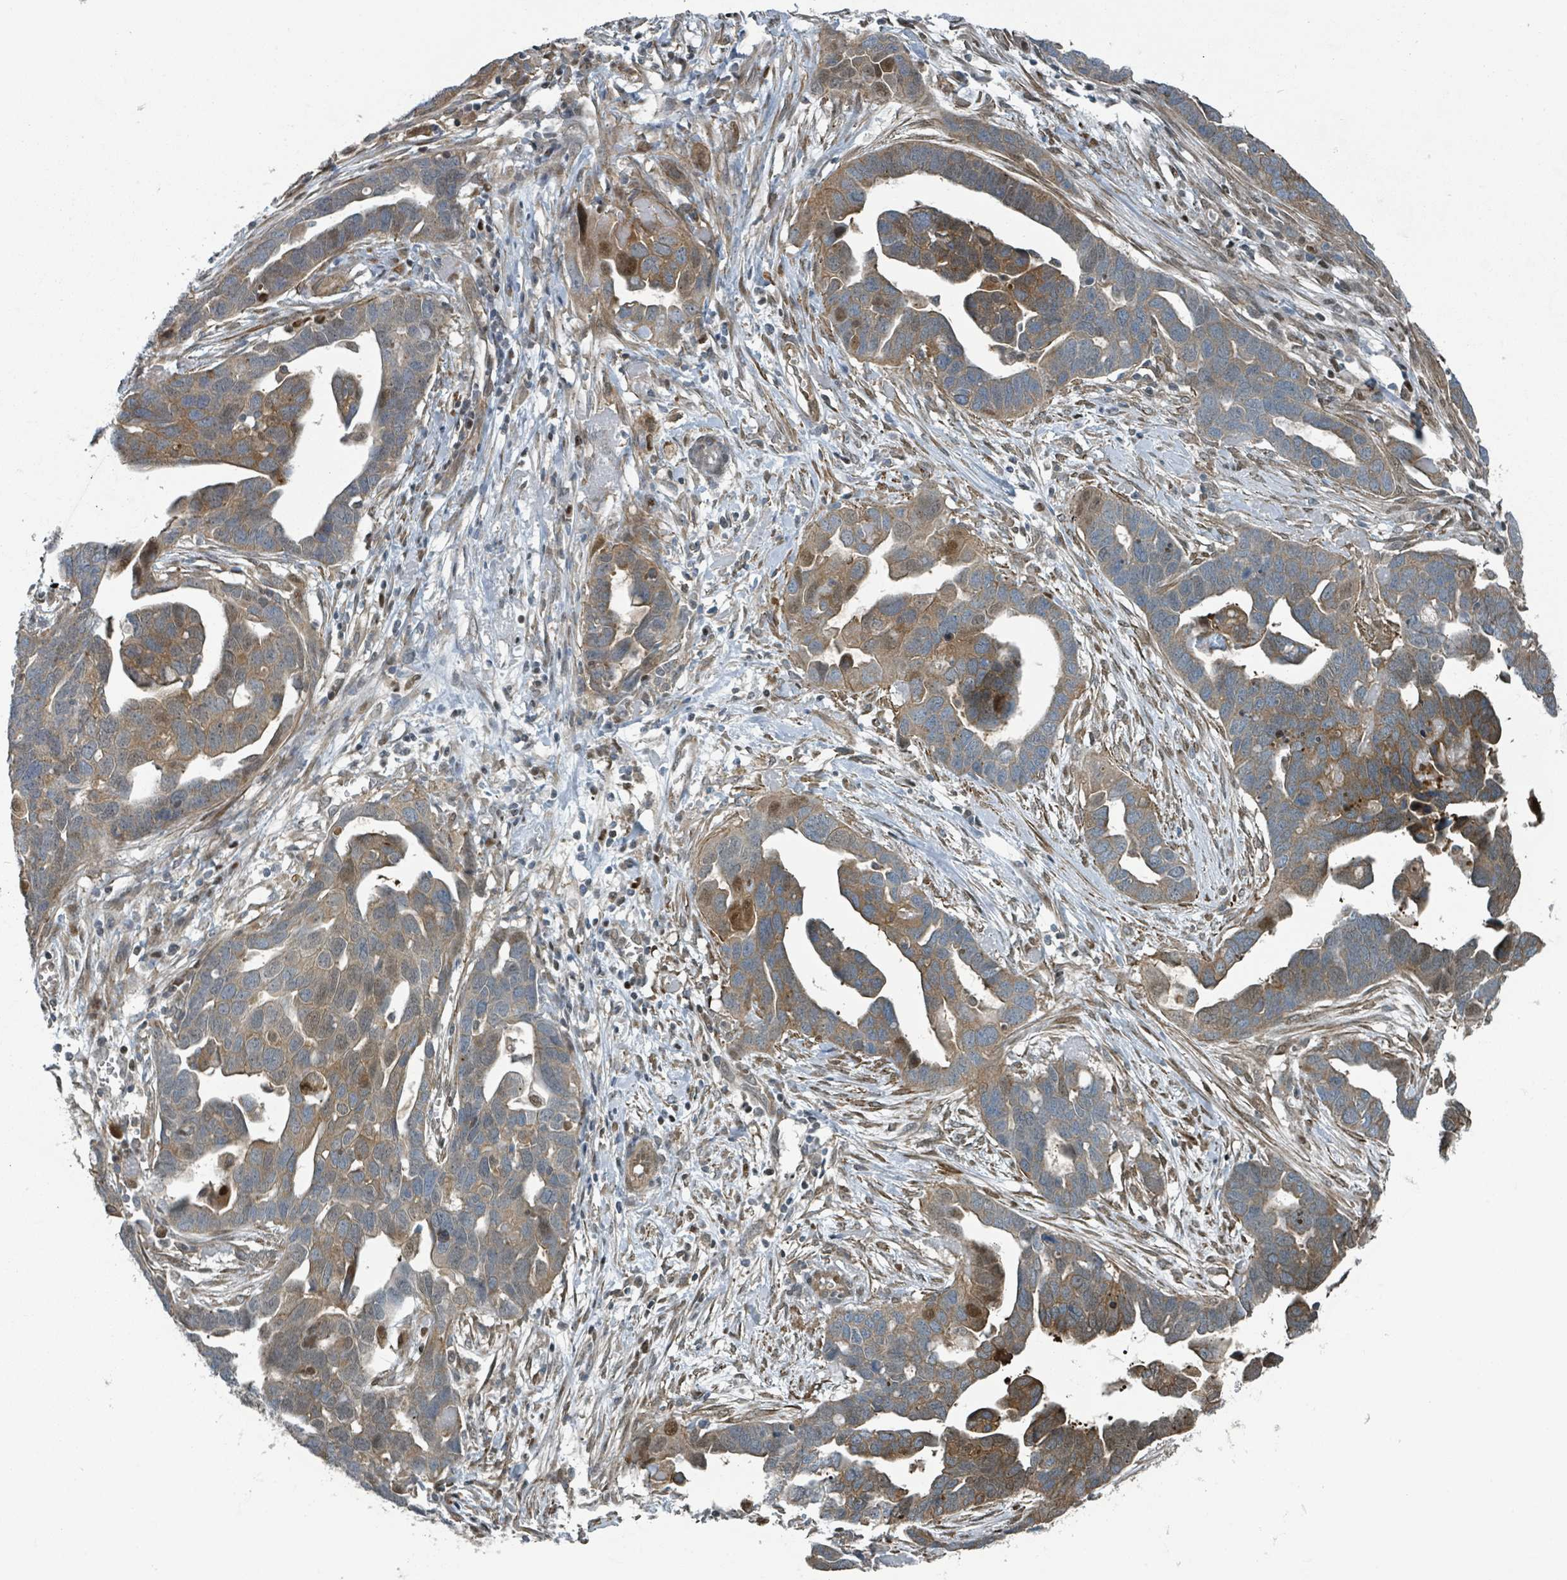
{"staining": {"intensity": "moderate", "quantity": ">75%", "location": "cytoplasmic/membranous"}, "tissue": "ovarian cancer", "cell_type": "Tumor cells", "image_type": "cancer", "snomed": [{"axis": "morphology", "description": "Cystadenocarcinoma, serous, NOS"}, {"axis": "topography", "description": "Ovary"}], "caption": "Ovarian serous cystadenocarcinoma stained with DAB (3,3'-diaminobenzidine) IHC demonstrates medium levels of moderate cytoplasmic/membranous positivity in about >75% of tumor cells.", "gene": "RHPN2", "patient": {"sex": "female", "age": 54}}